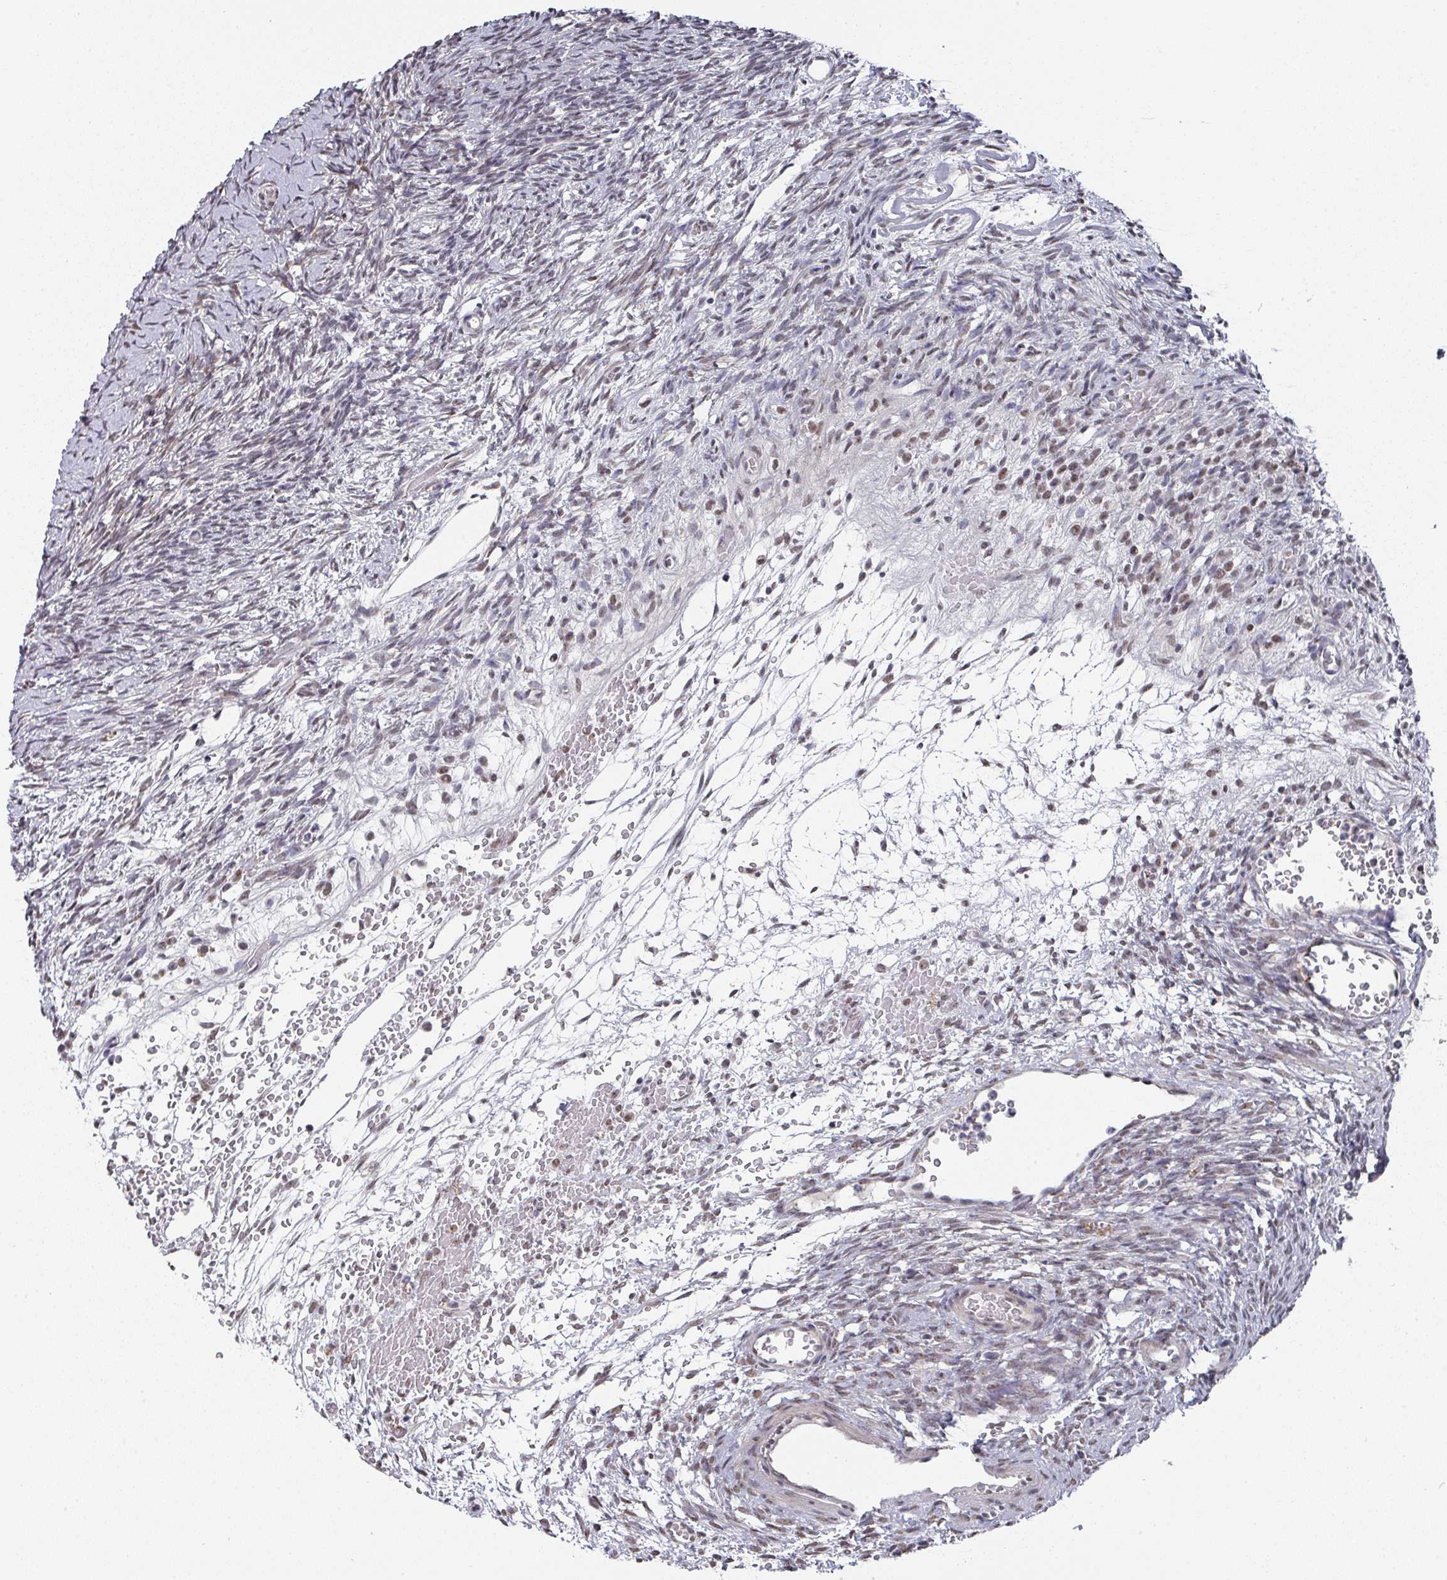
{"staining": {"intensity": "moderate", "quantity": ">75%", "location": "cytoplasmic/membranous,nuclear"}, "tissue": "ovary", "cell_type": "Follicle cells", "image_type": "normal", "snomed": [{"axis": "morphology", "description": "Normal tissue, NOS"}, {"axis": "topography", "description": "Ovary"}], "caption": "Follicle cells show medium levels of moderate cytoplasmic/membranous,nuclear staining in approximately >75% of cells in normal human ovary.", "gene": "ZNF654", "patient": {"sex": "female", "age": 39}}